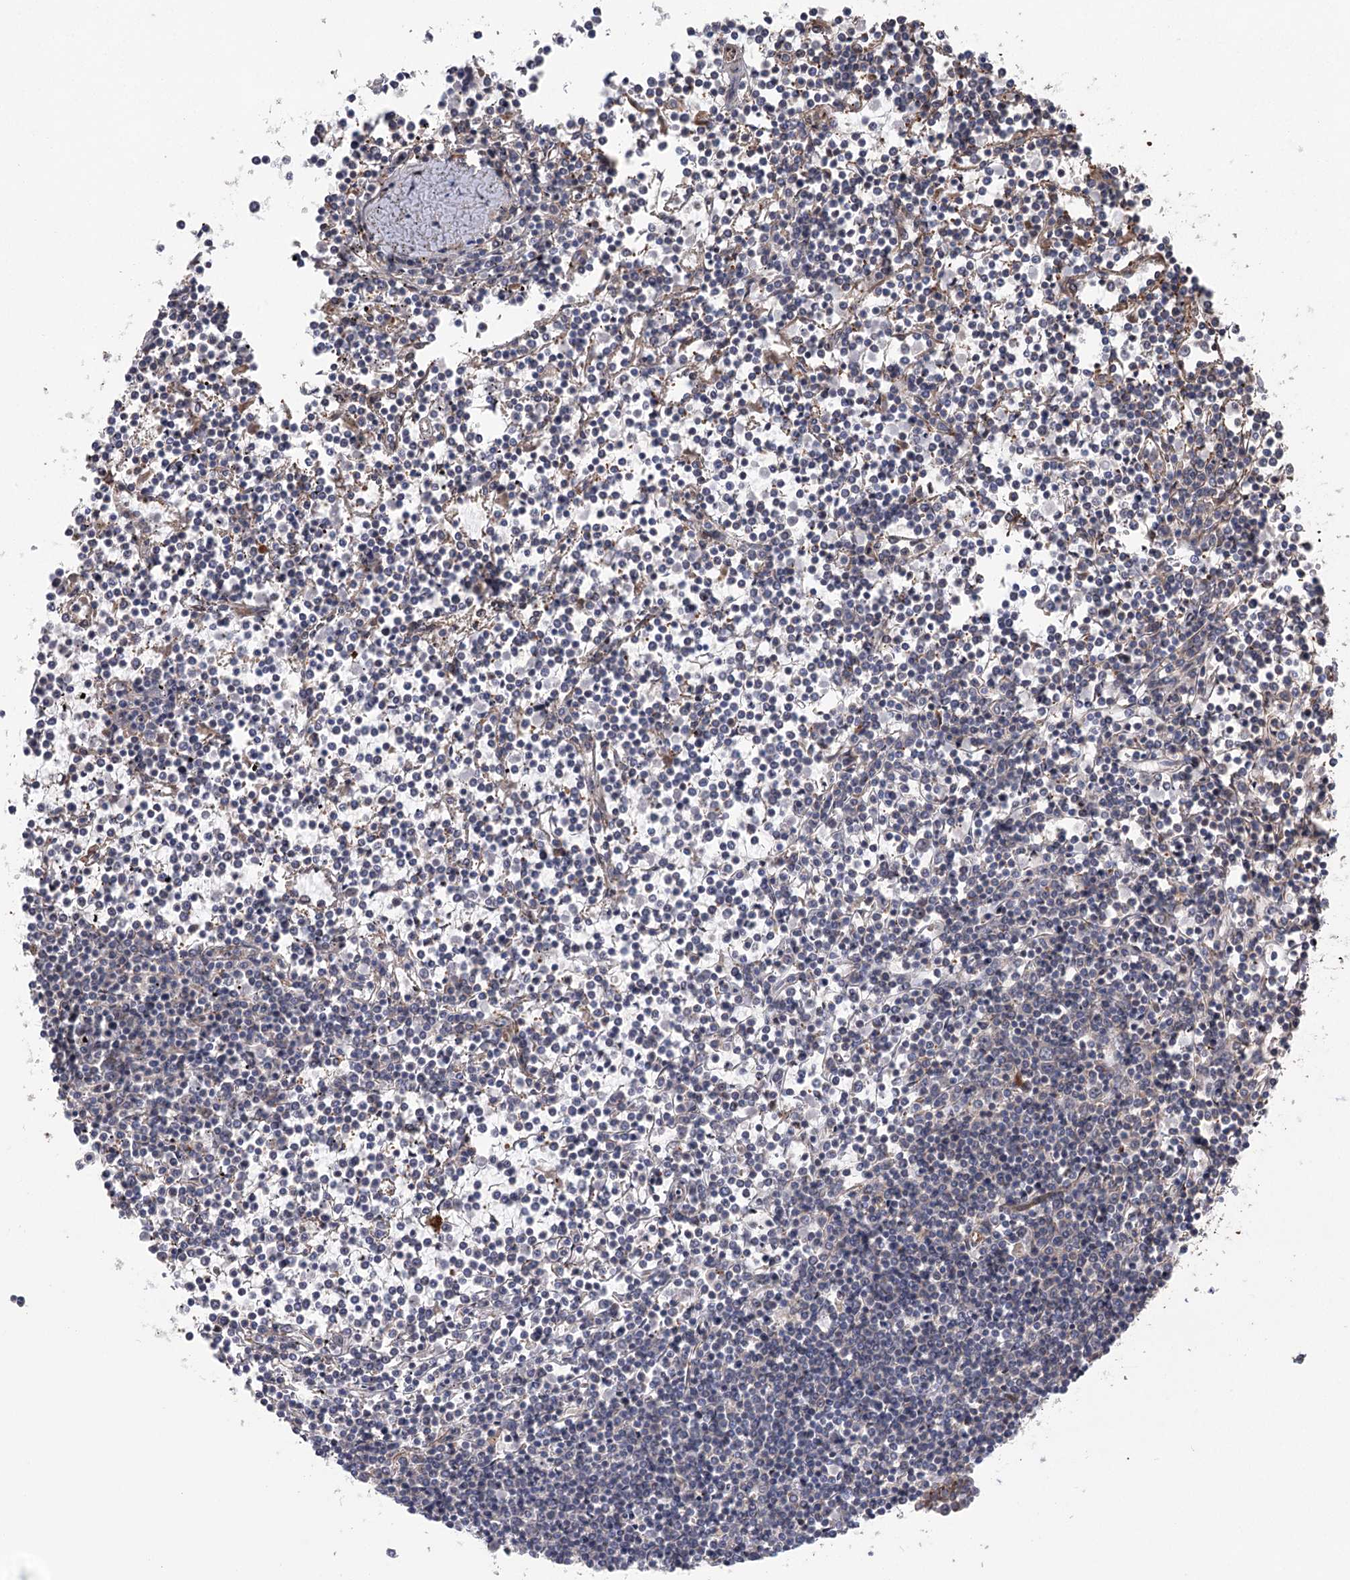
{"staining": {"intensity": "negative", "quantity": "none", "location": "none"}, "tissue": "lymphoma", "cell_type": "Tumor cells", "image_type": "cancer", "snomed": [{"axis": "morphology", "description": "Malignant lymphoma, non-Hodgkin's type, Low grade"}, {"axis": "topography", "description": "Spleen"}], "caption": "Human low-grade malignant lymphoma, non-Hodgkin's type stained for a protein using IHC exhibits no positivity in tumor cells.", "gene": "RWDD4", "patient": {"sex": "female", "age": 19}}